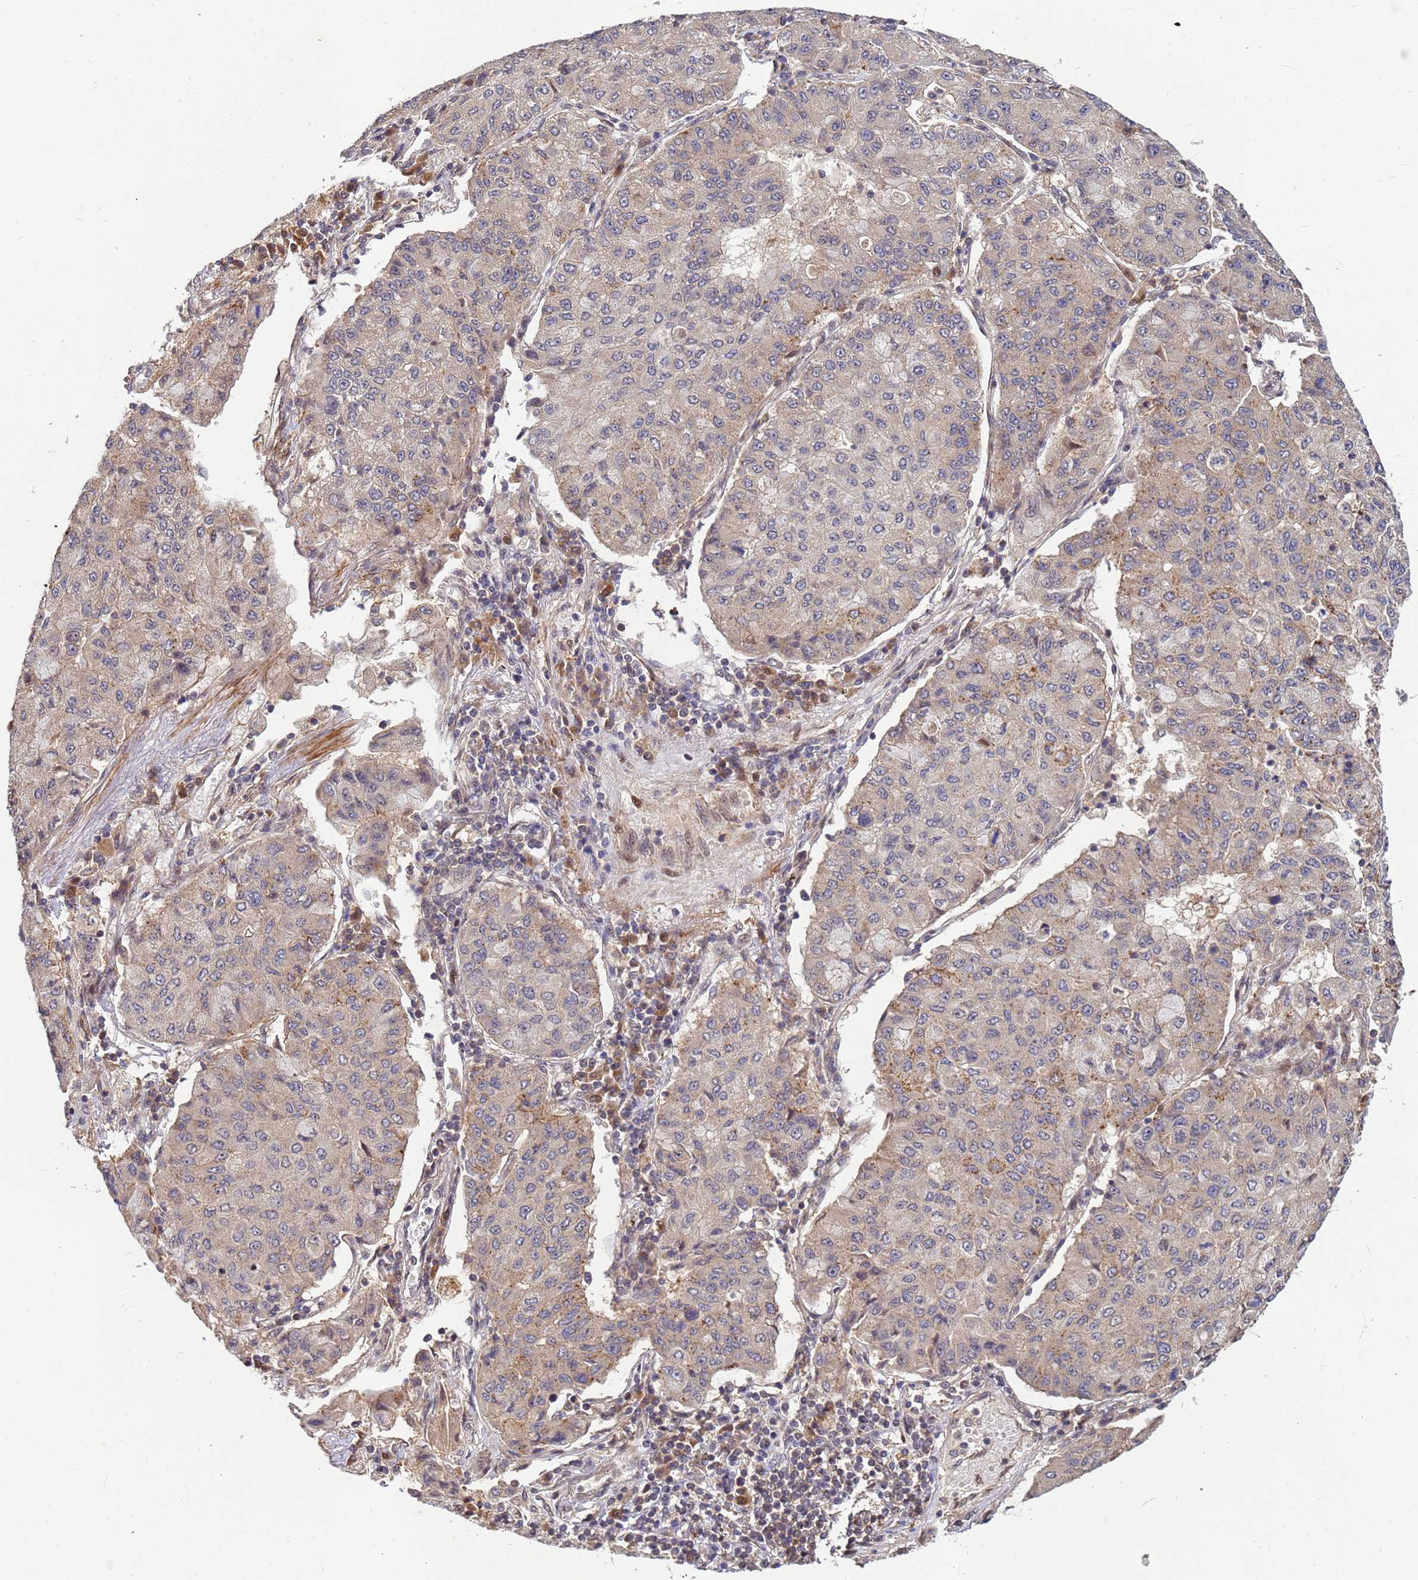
{"staining": {"intensity": "moderate", "quantity": "<25%", "location": "cytoplasmic/membranous"}, "tissue": "lung cancer", "cell_type": "Tumor cells", "image_type": "cancer", "snomed": [{"axis": "morphology", "description": "Squamous cell carcinoma, NOS"}, {"axis": "topography", "description": "Lung"}], "caption": "High-magnification brightfield microscopy of lung cancer stained with DAB (brown) and counterstained with hematoxylin (blue). tumor cells exhibit moderate cytoplasmic/membranous expression is present in approximately<25% of cells. (IHC, brightfield microscopy, high magnification).", "gene": "DUS4L", "patient": {"sex": "male", "age": 74}}